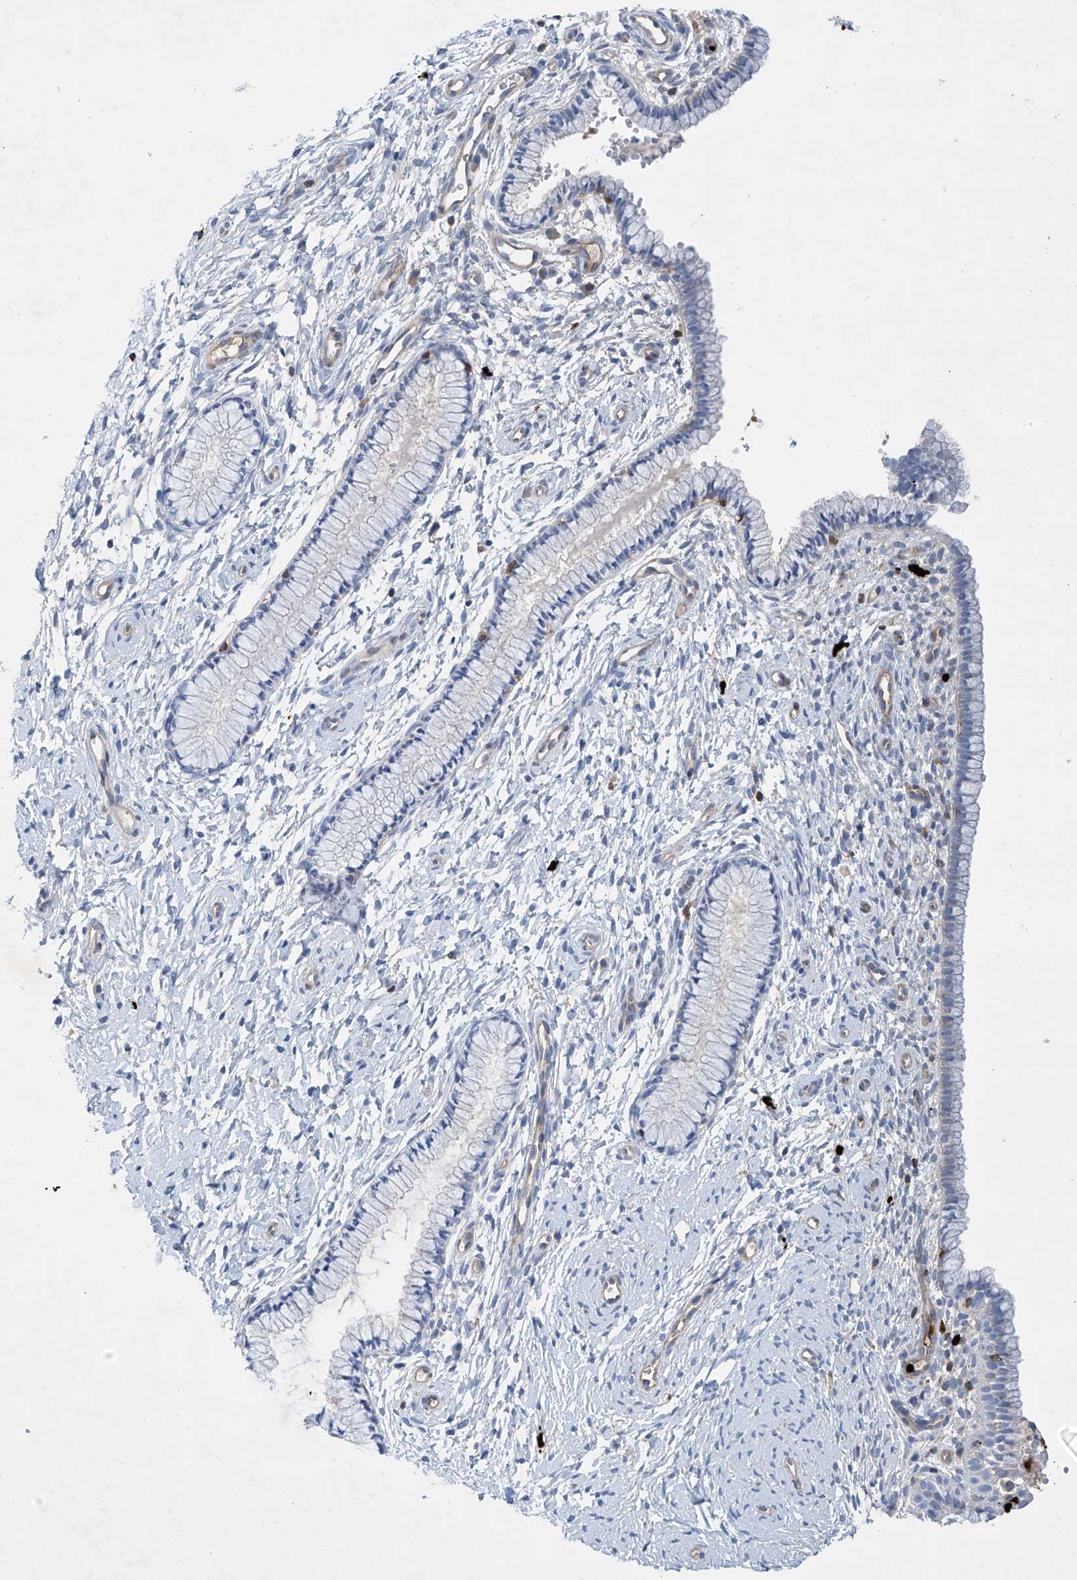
{"staining": {"intensity": "negative", "quantity": "none", "location": "none"}, "tissue": "cervix", "cell_type": "Glandular cells", "image_type": "normal", "snomed": [{"axis": "morphology", "description": "Normal tissue, NOS"}, {"axis": "topography", "description": "Cervix"}], "caption": "Benign cervix was stained to show a protein in brown. There is no significant staining in glandular cells. (Stains: DAB IHC with hematoxylin counter stain, Microscopy: brightfield microscopy at high magnification).", "gene": "PHACTR2", "patient": {"sex": "female", "age": 33}}